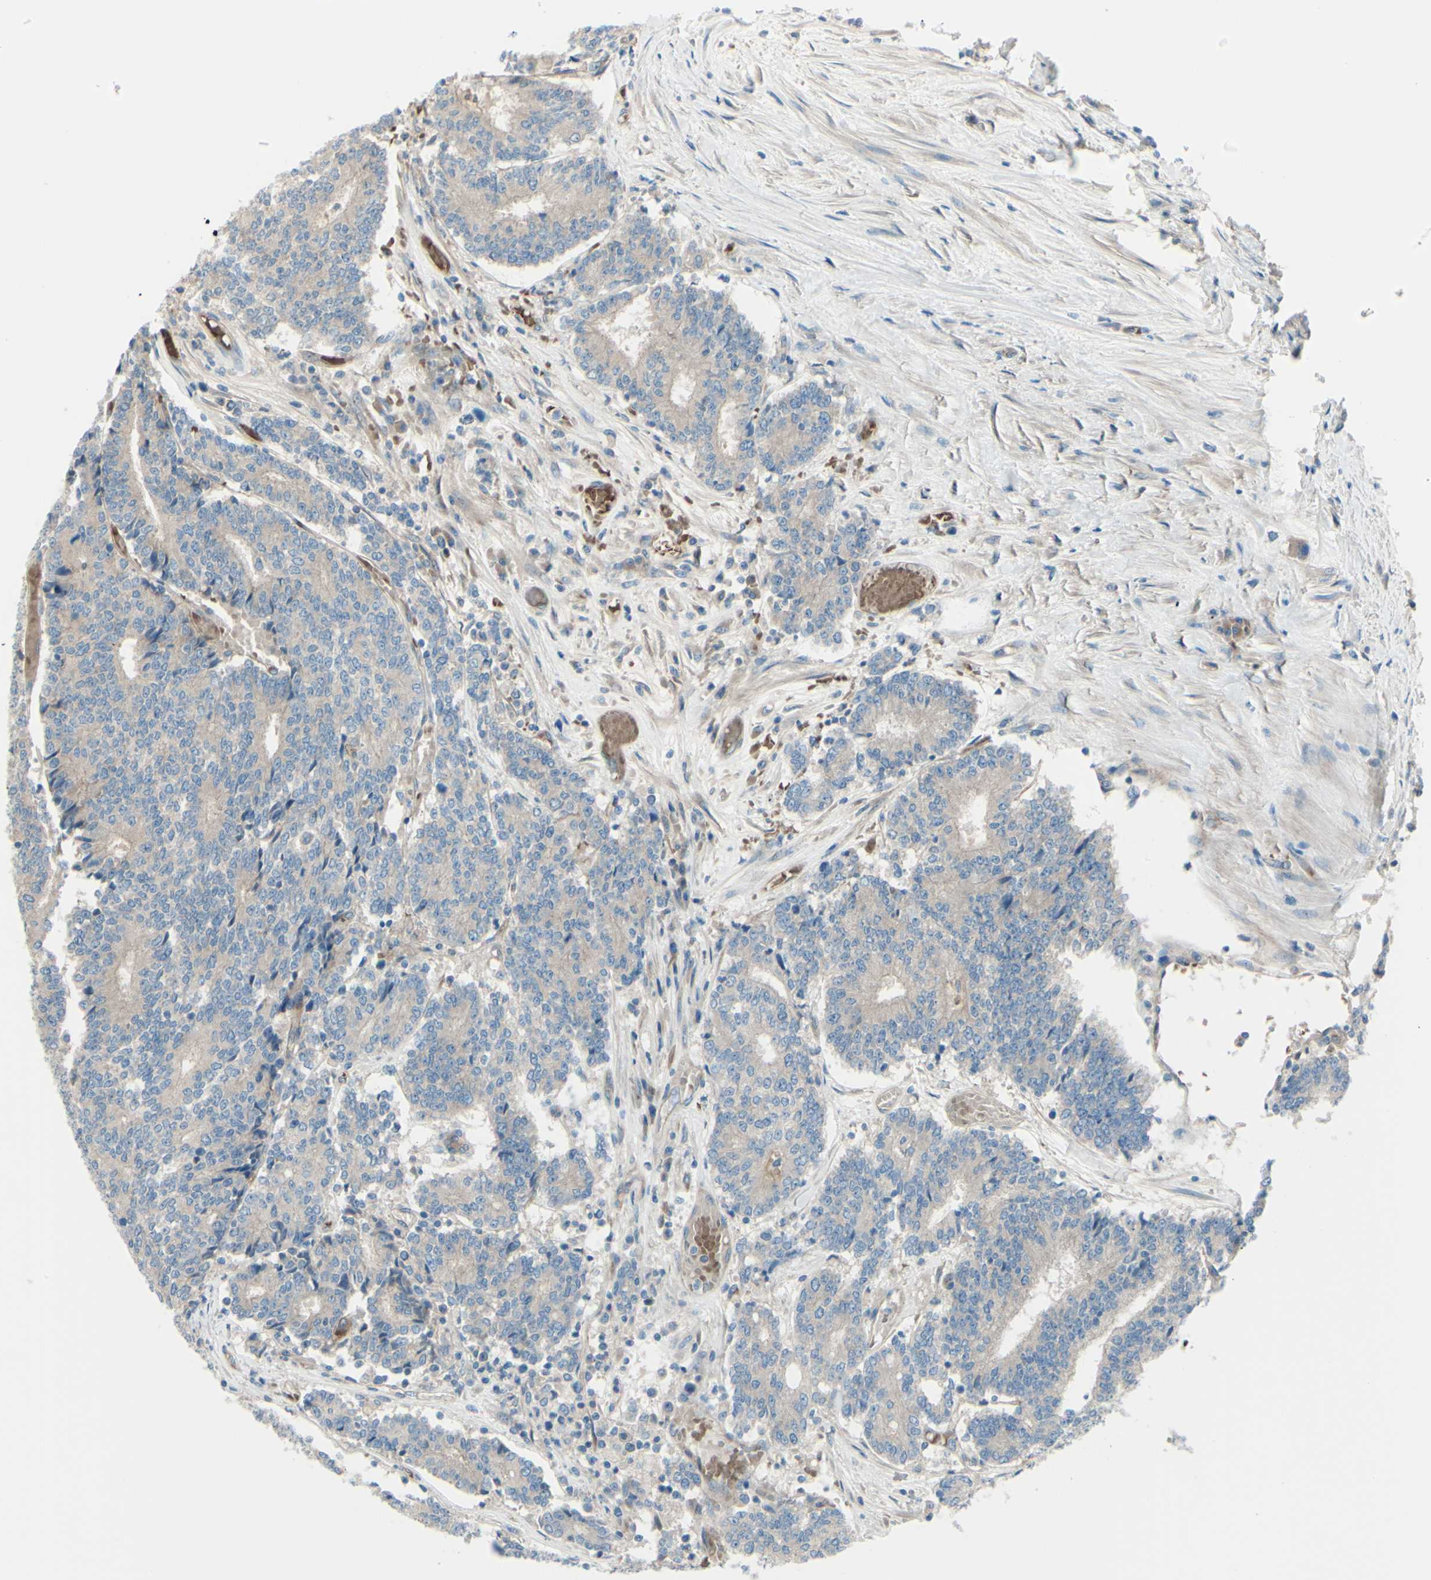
{"staining": {"intensity": "weak", "quantity": ">75%", "location": "cytoplasmic/membranous"}, "tissue": "prostate cancer", "cell_type": "Tumor cells", "image_type": "cancer", "snomed": [{"axis": "morphology", "description": "Normal tissue, NOS"}, {"axis": "morphology", "description": "Adenocarcinoma, High grade"}, {"axis": "topography", "description": "Prostate"}, {"axis": "topography", "description": "Seminal veicle"}], "caption": "An immunohistochemistry (IHC) histopathology image of neoplastic tissue is shown. Protein staining in brown shows weak cytoplasmic/membranous positivity in high-grade adenocarcinoma (prostate) within tumor cells.", "gene": "PCDHGA2", "patient": {"sex": "male", "age": 55}}